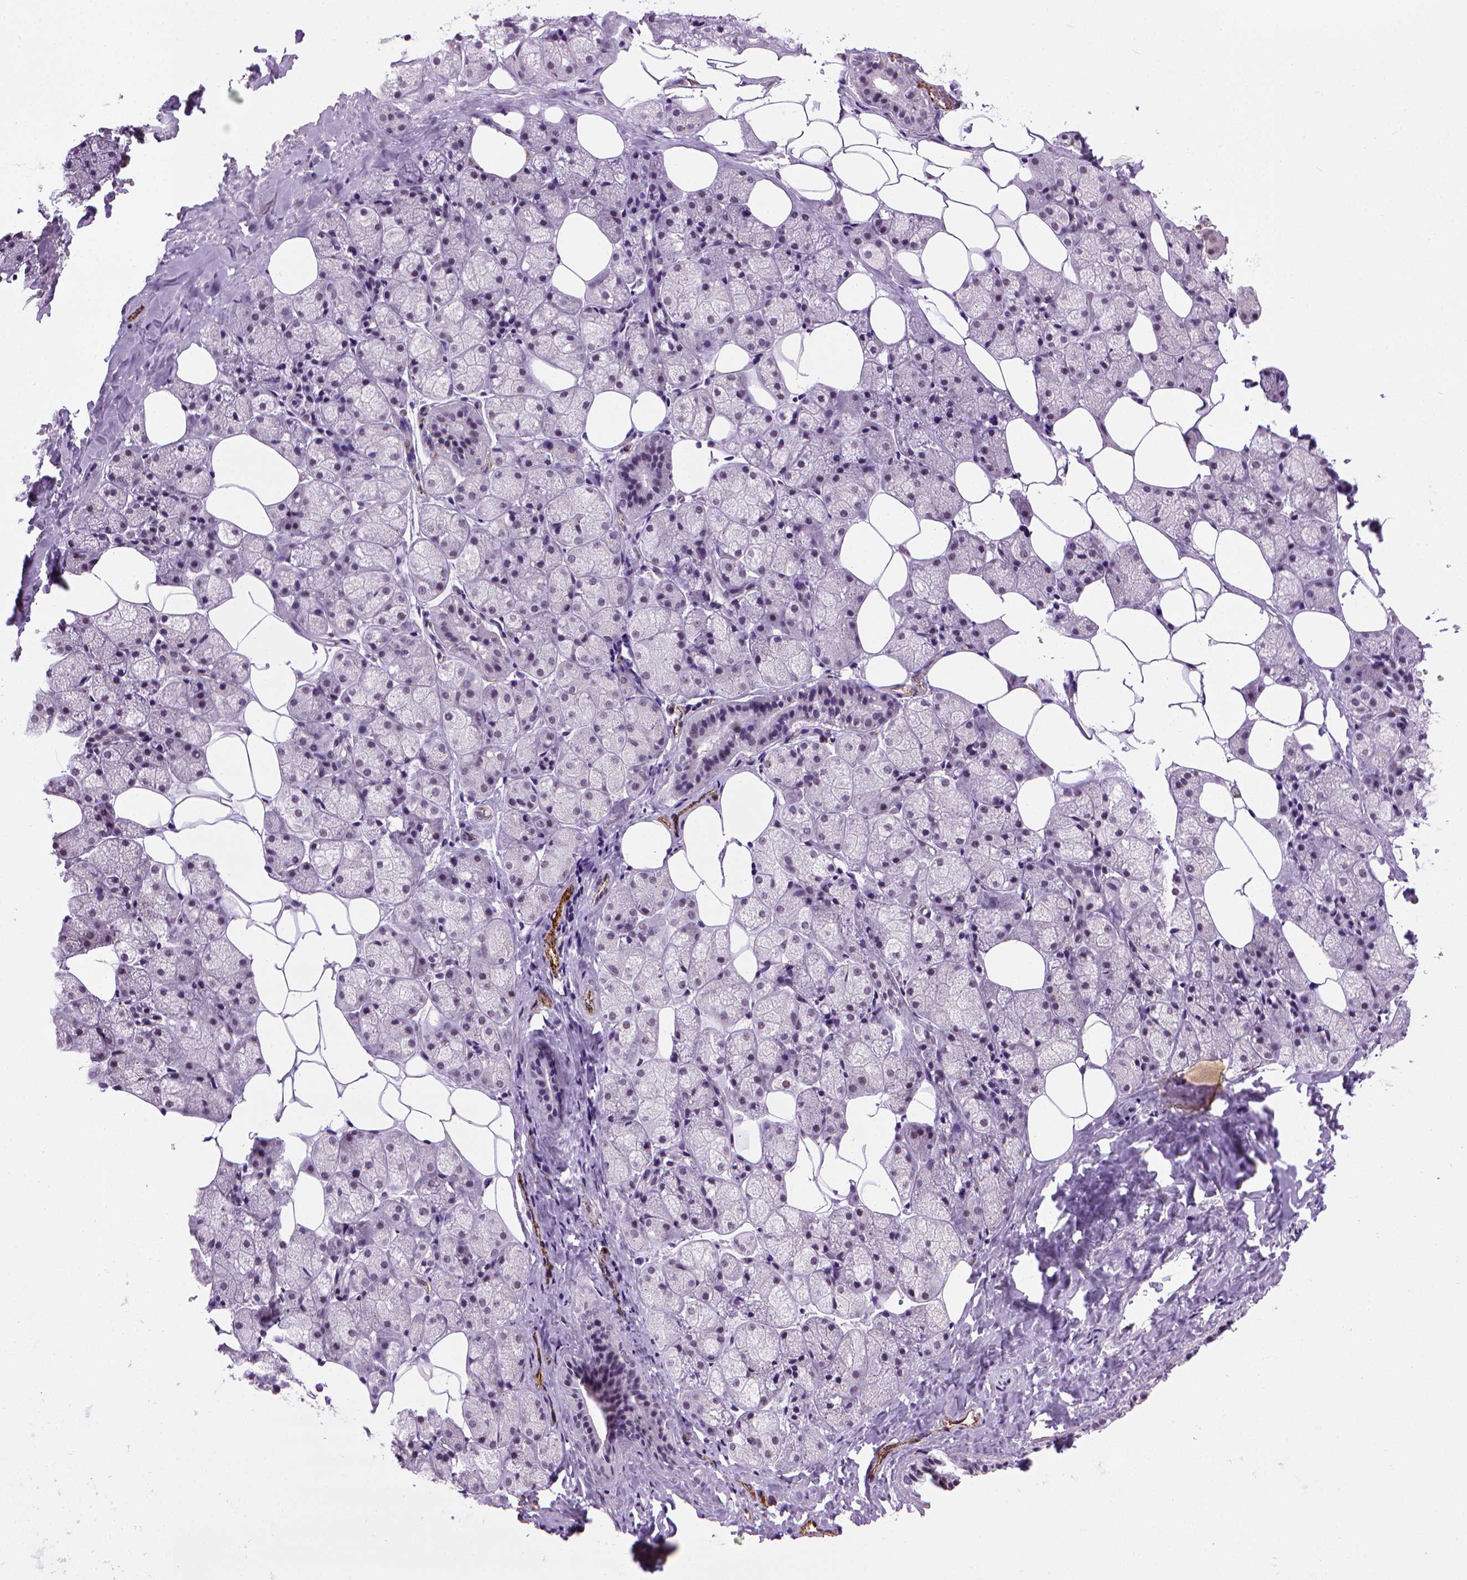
{"staining": {"intensity": "negative", "quantity": "none", "location": "none"}, "tissue": "salivary gland", "cell_type": "Glandular cells", "image_type": "normal", "snomed": [{"axis": "morphology", "description": "Normal tissue, NOS"}, {"axis": "topography", "description": "Salivary gland"}], "caption": "The immunohistochemistry histopathology image has no significant positivity in glandular cells of salivary gland.", "gene": "VWF", "patient": {"sex": "male", "age": 38}}